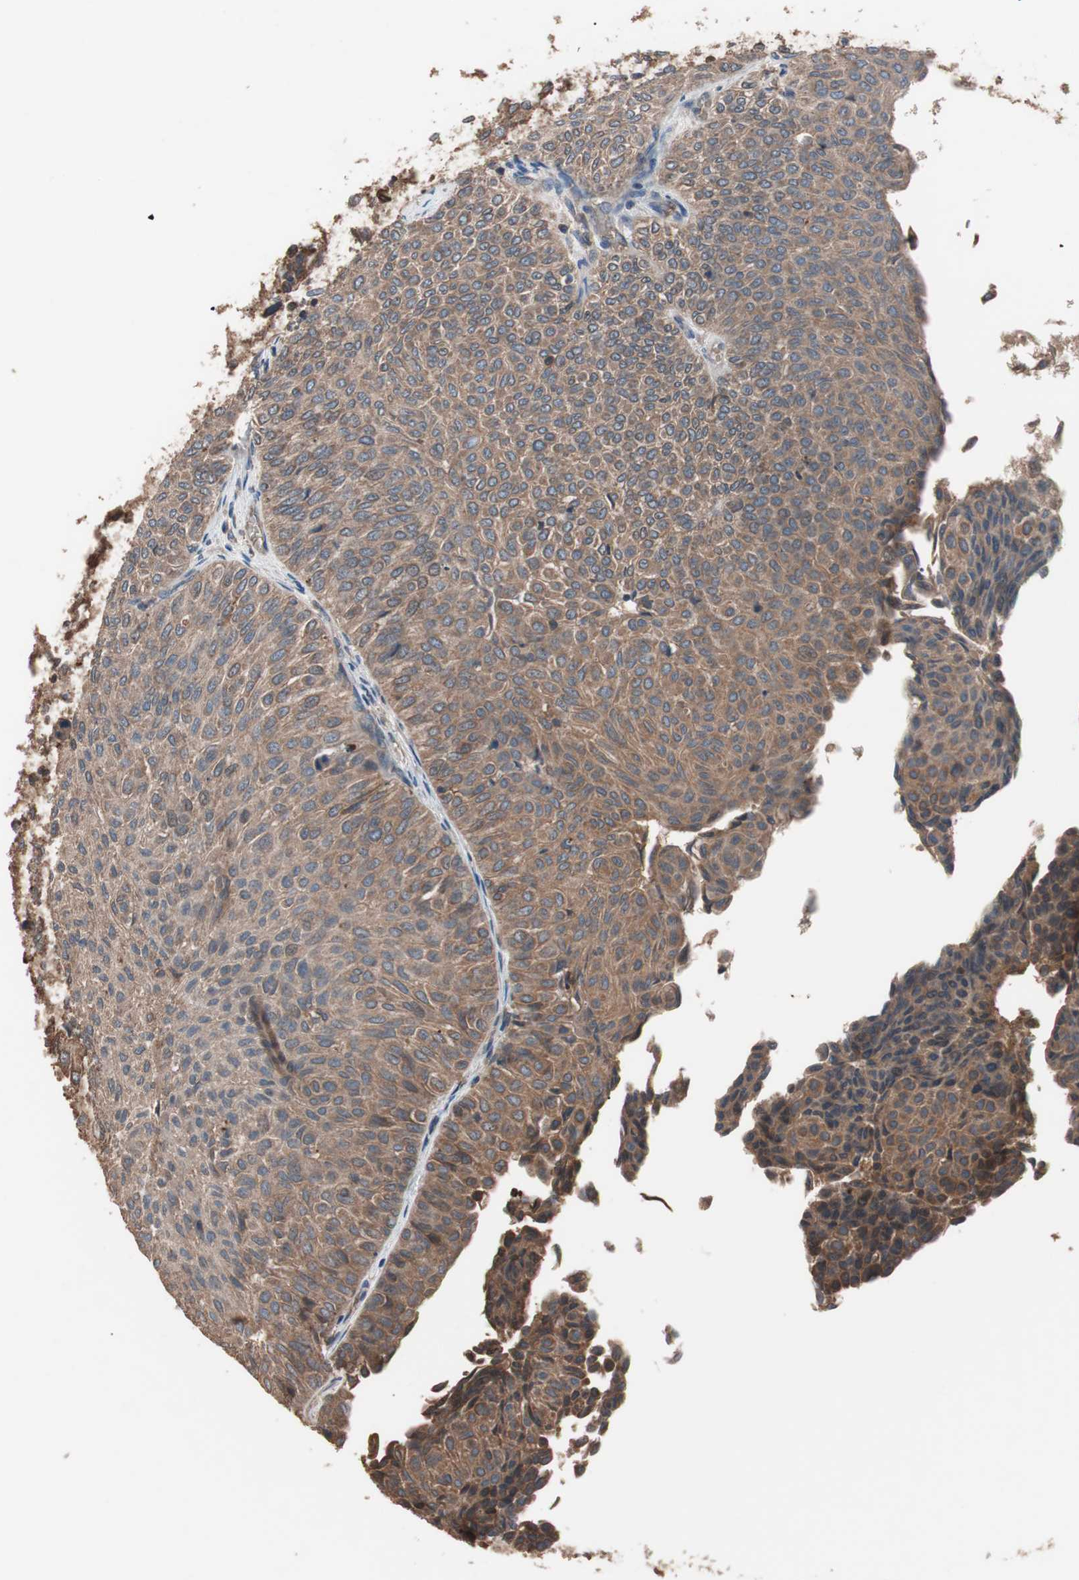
{"staining": {"intensity": "moderate", "quantity": ">75%", "location": "cytoplasmic/membranous"}, "tissue": "urothelial cancer", "cell_type": "Tumor cells", "image_type": "cancer", "snomed": [{"axis": "morphology", "description": "Urothelial carcinoma, Low grade"}, {"axis": "topography", "description": "Urinary bladder"}], "caption": "Low-grade urothelial carcinoma stained with DAB (3,3'-diaminobenzidine) immunohistochemistry shows medium levels of moderate cytoplasmic/membranous staining in about >75% of tumor cells. (Stains: DAB (3,3'-diaminobenzidine) in brown, nuclei in blue, Microscopy: brightfield microscopy at high magnification).", "gene": "GLYCTK", "patient": {"sex": "male", "age": 78}}